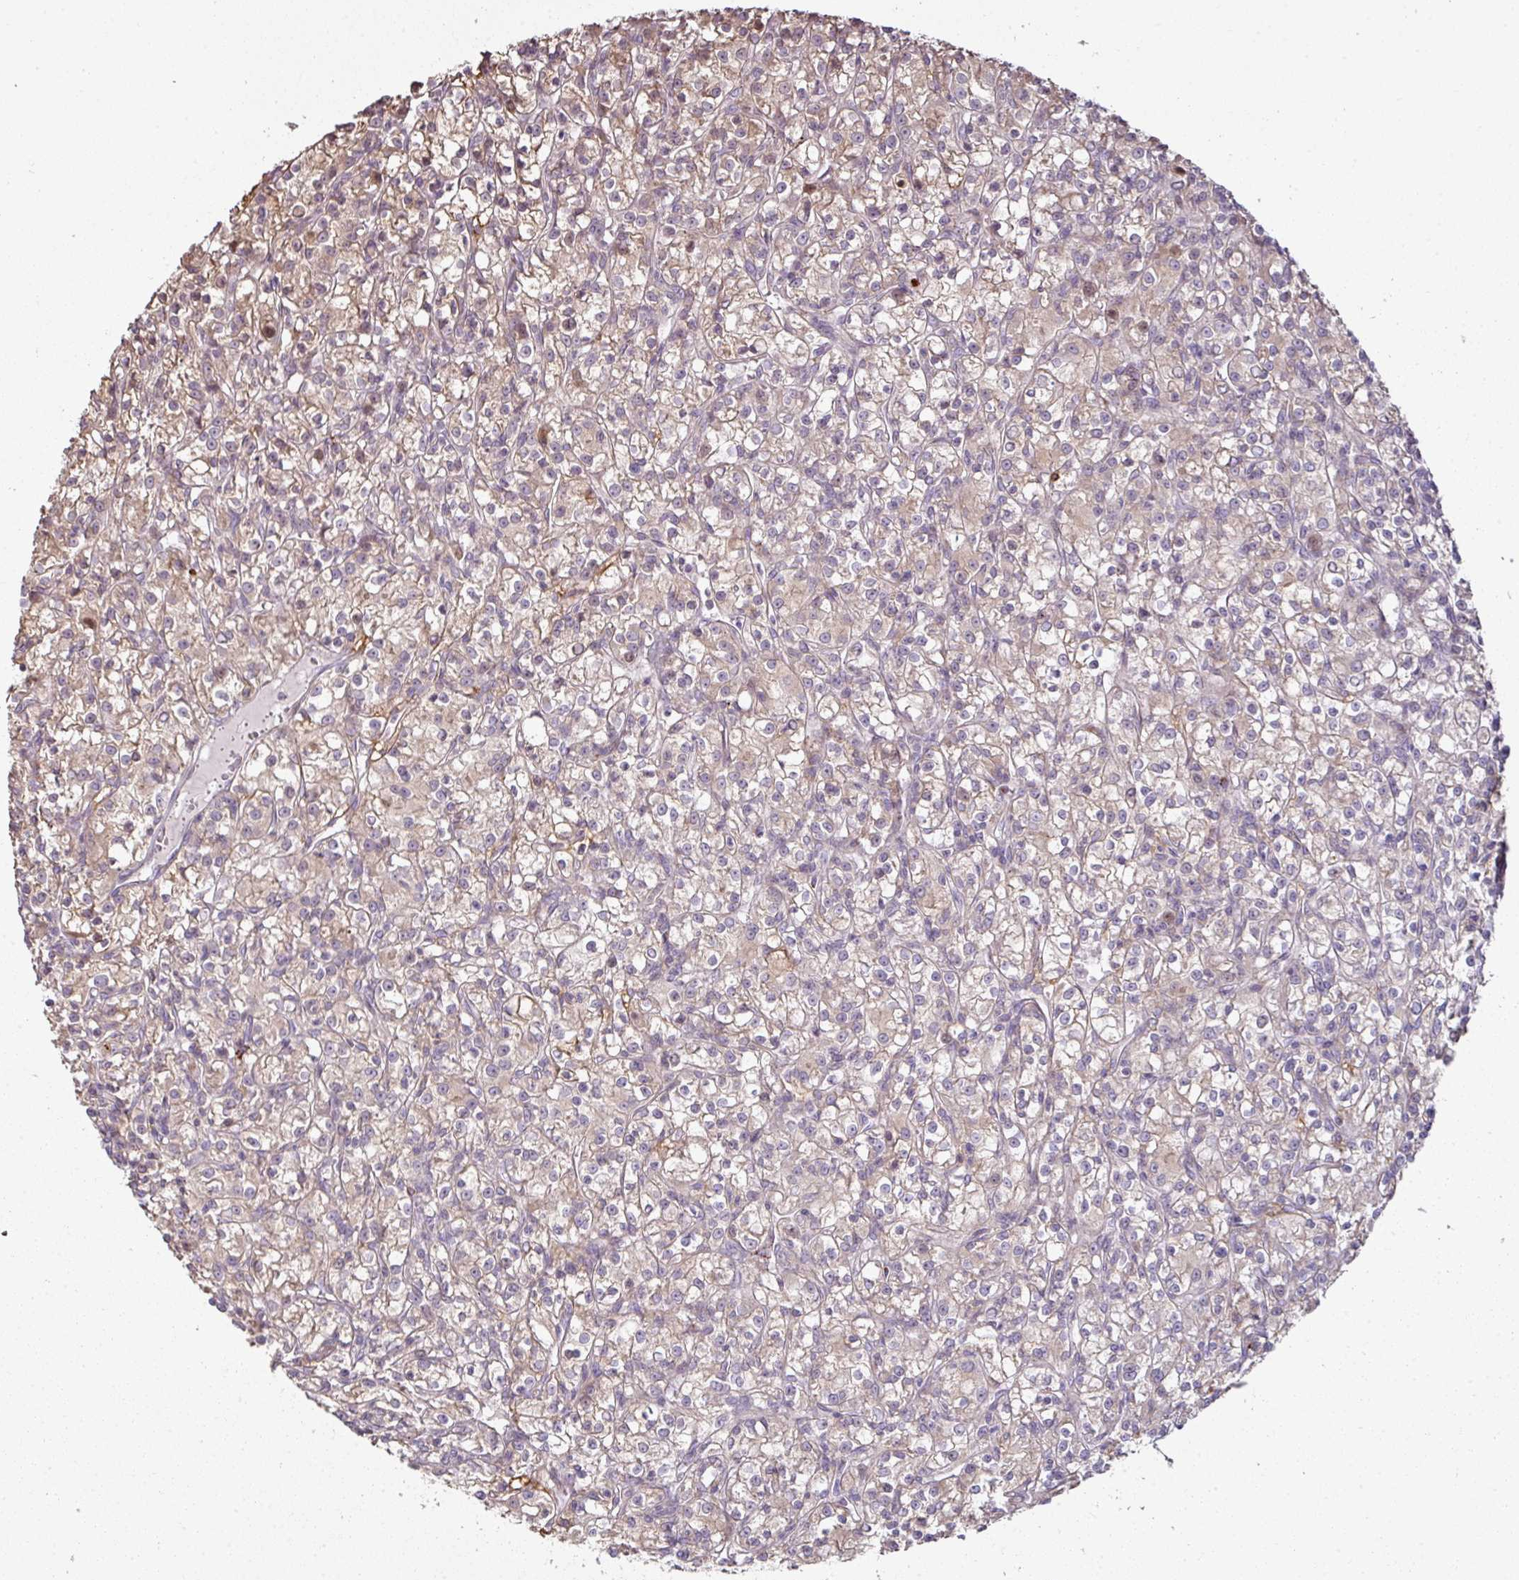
{"staining": {"intensity": "weak", "quantity": "25%-75%", "location": "cytoplasmic/membranous"}, "tissue": "renal cancer", "cell_type": "Tumor cells", "image_type": "cancer", "snomed": [{"axis": "morphology", "description": "Adenocarcinoma, NOS"}, {"axis": "topography", "description": "Kidney"}], "caption": "A histopathology image showing weak cytoplasmic/membranous expression in about 25%-75% of tumor cells in adenocarcinoma (renal), as visualized by brown immunohistochemical staining.", "gene": "CXCR5", "patient": {"sex": "female", "age": 59}}